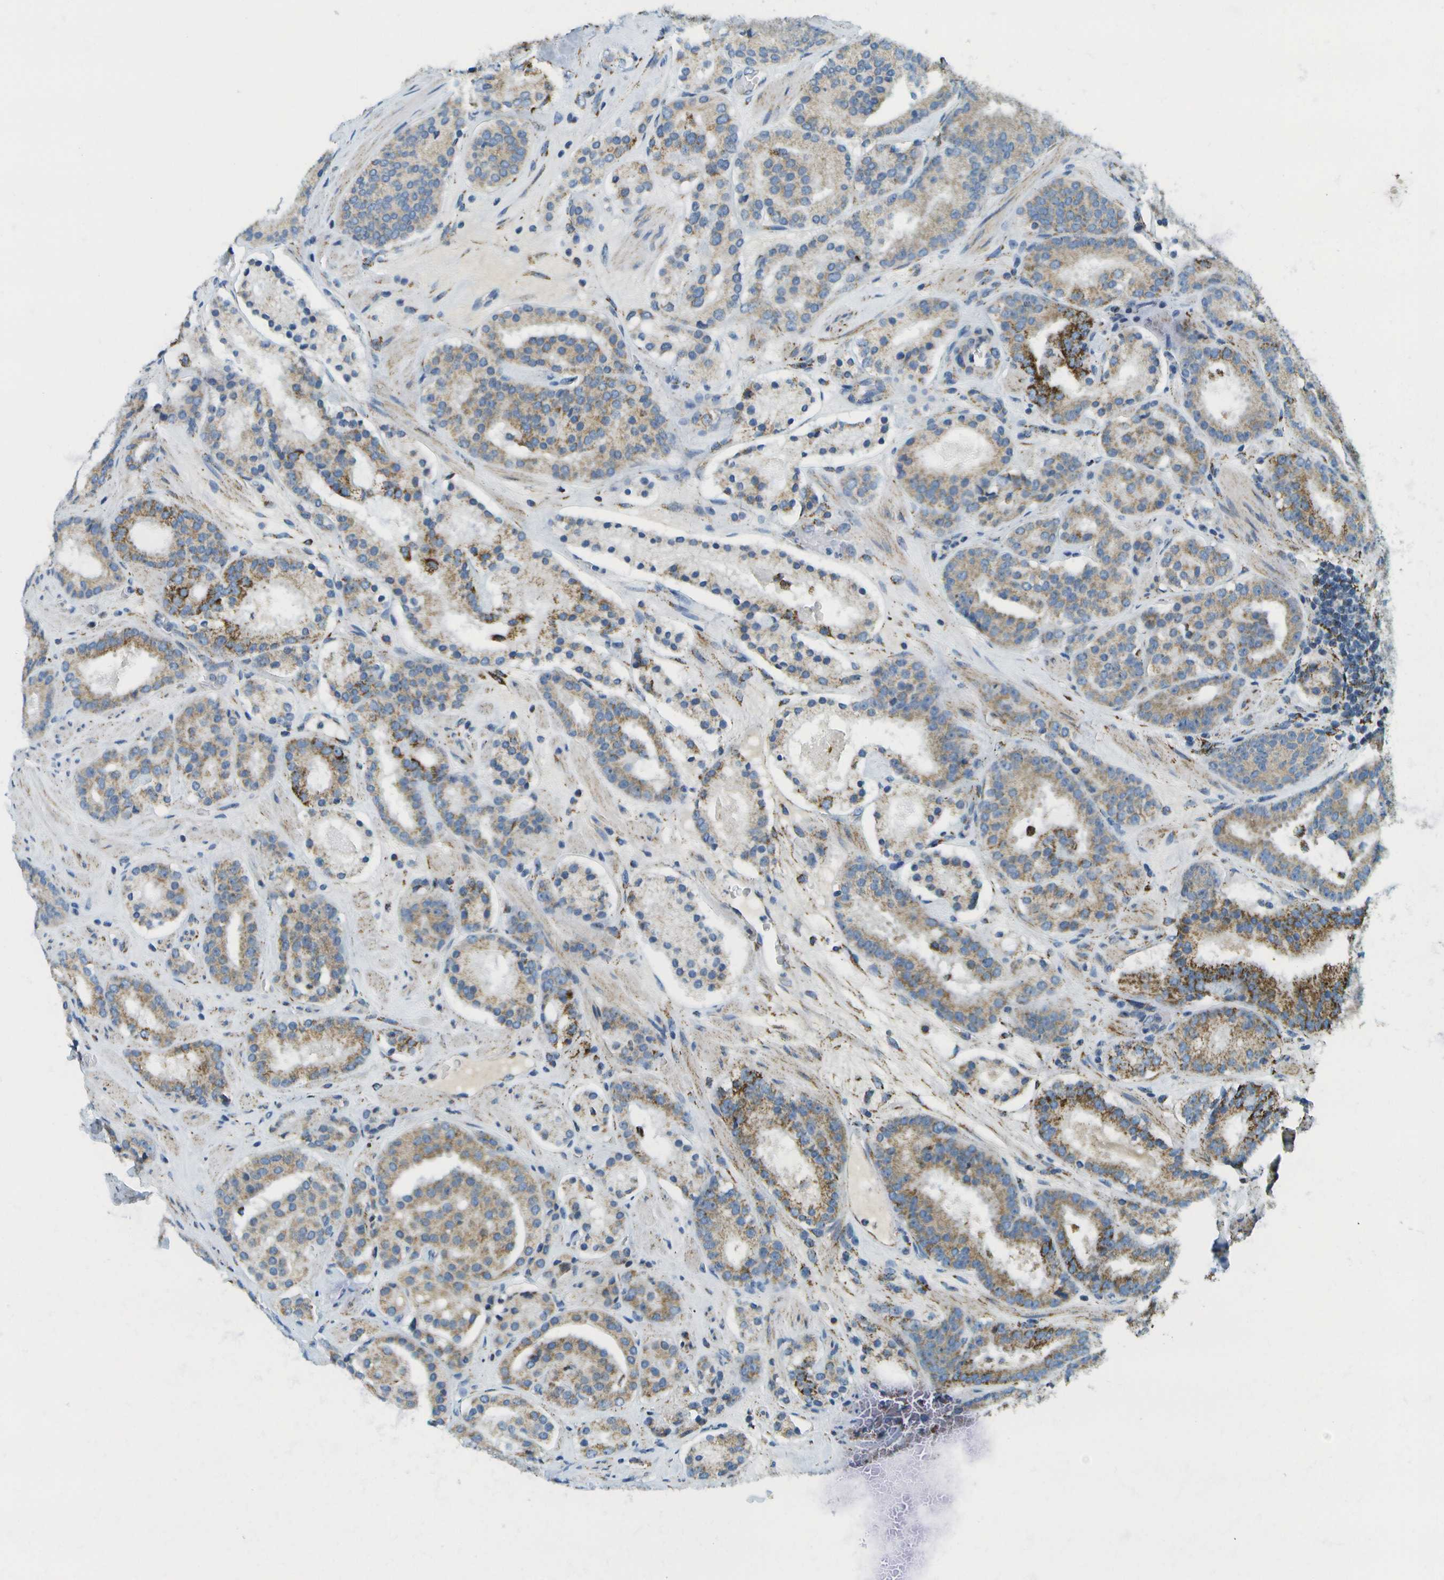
{"staining": {"intensity": "moderate", "quantity": "25%-75%", "location": "cytoplasmic/membranous"}, "tissue": "prostate cancer", "cell_type": "Tumor cells", "image_type": "cancer", "snomed": [{"axis": "morphology", "description": "Adenocarcinoma, Low grade"}, {"axis": "topography", "description": "Prostate"}], "caption": "Brown immunohistochemical staining in human prostate cancer (adenocarcinoma (low-grade)) demonstrates moderate cytoplasmic/membranous staining in approximately 25%-75% of tumor cells.", "gene": "HLCS", "patient": {"sex": "male", "age": 69}}